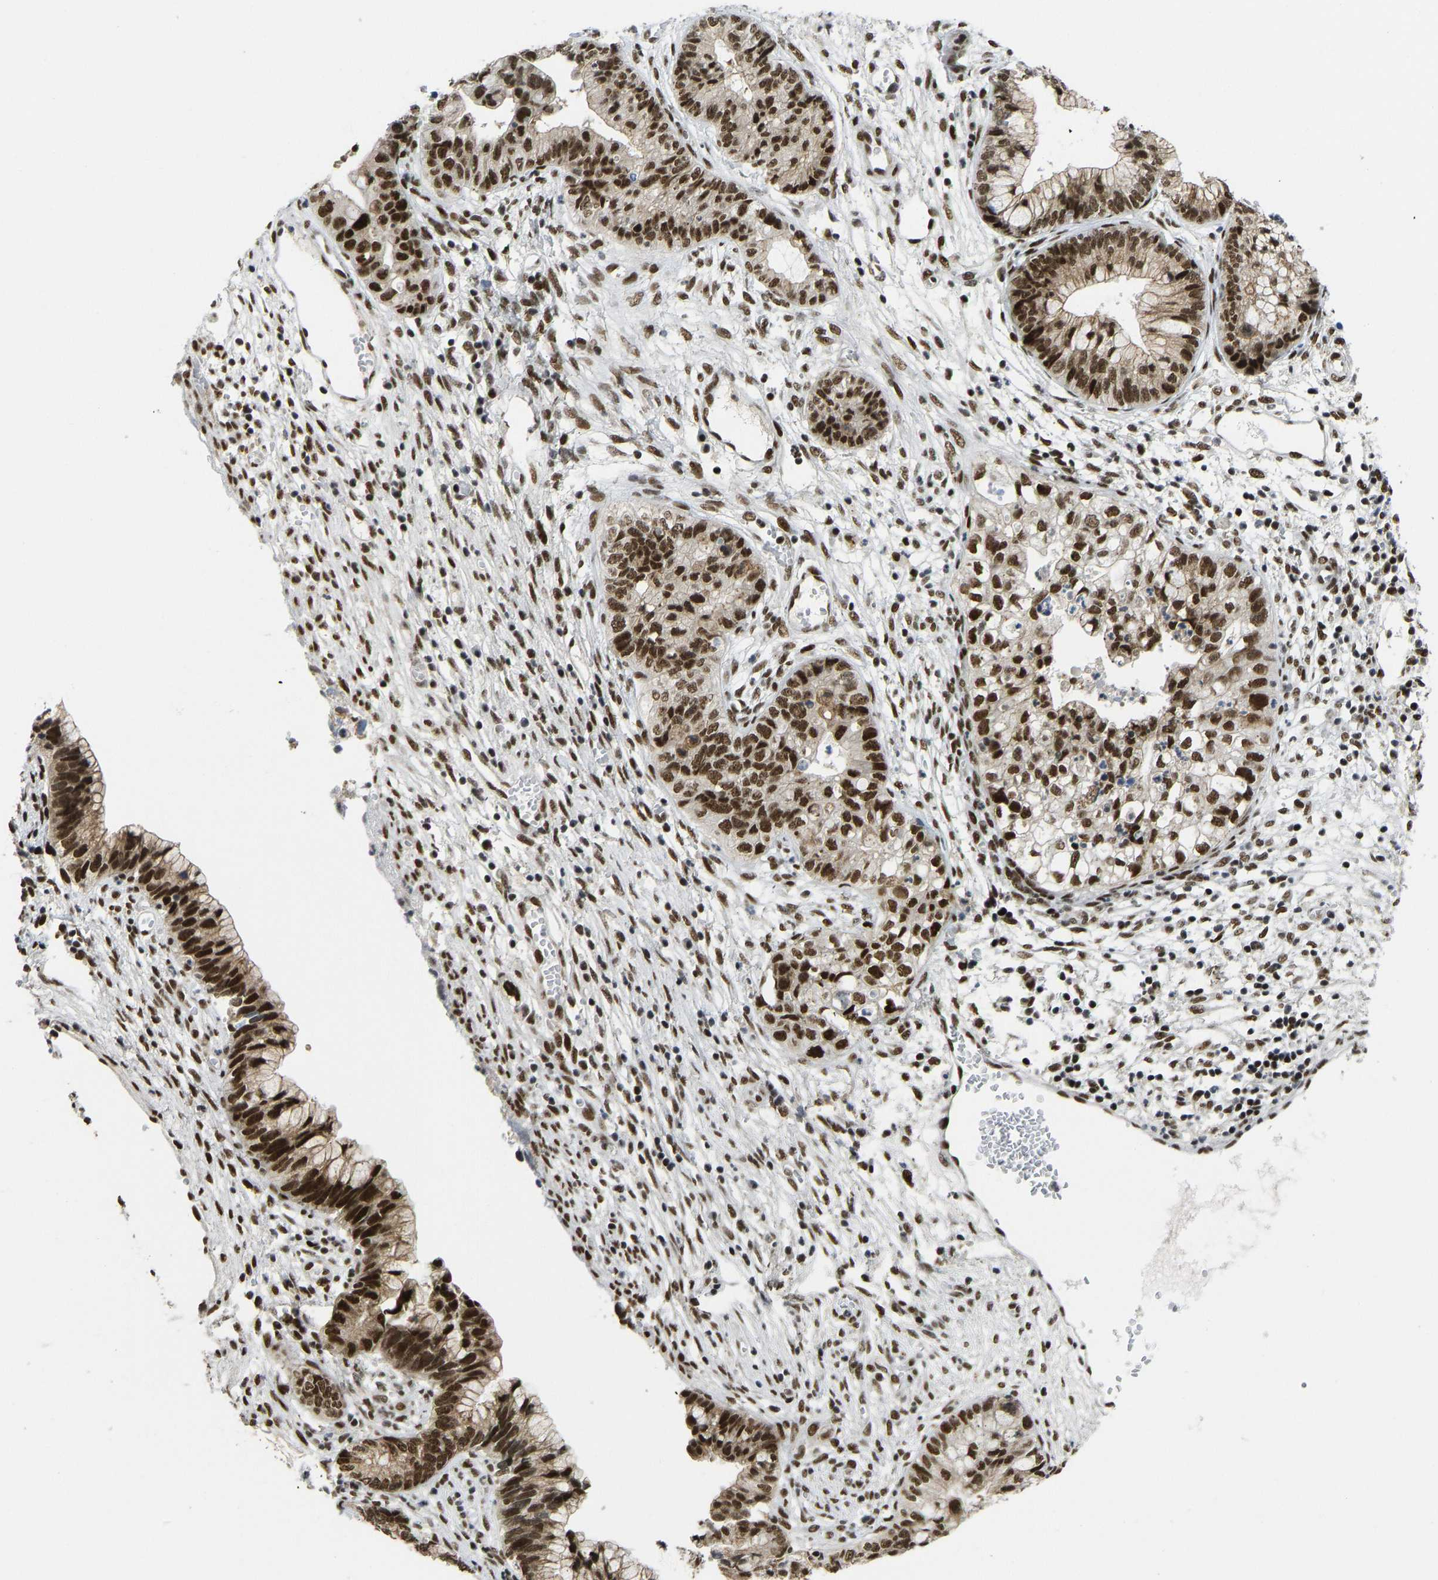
{"staining": {"intensity": "strong", "quantity": ">75%", "location": "nuclear"}, "tissue": "cervical cancer", "cell_type": "Tumor cells", "image_type": "cancer", "snomed": [{"axis": "morphology", "description": "Adenocarcinoma, NOS"}, {"axis": "topography", "description": "Cervix"}], "caption": "This is an image of immunohistochemistry (IHC) staining of cervical adenocarcinoma, which shows strong staining in the nuclear of tumor cells.", "gene": "FOXK1", "patient": {"sex": "female", "age": 44}}